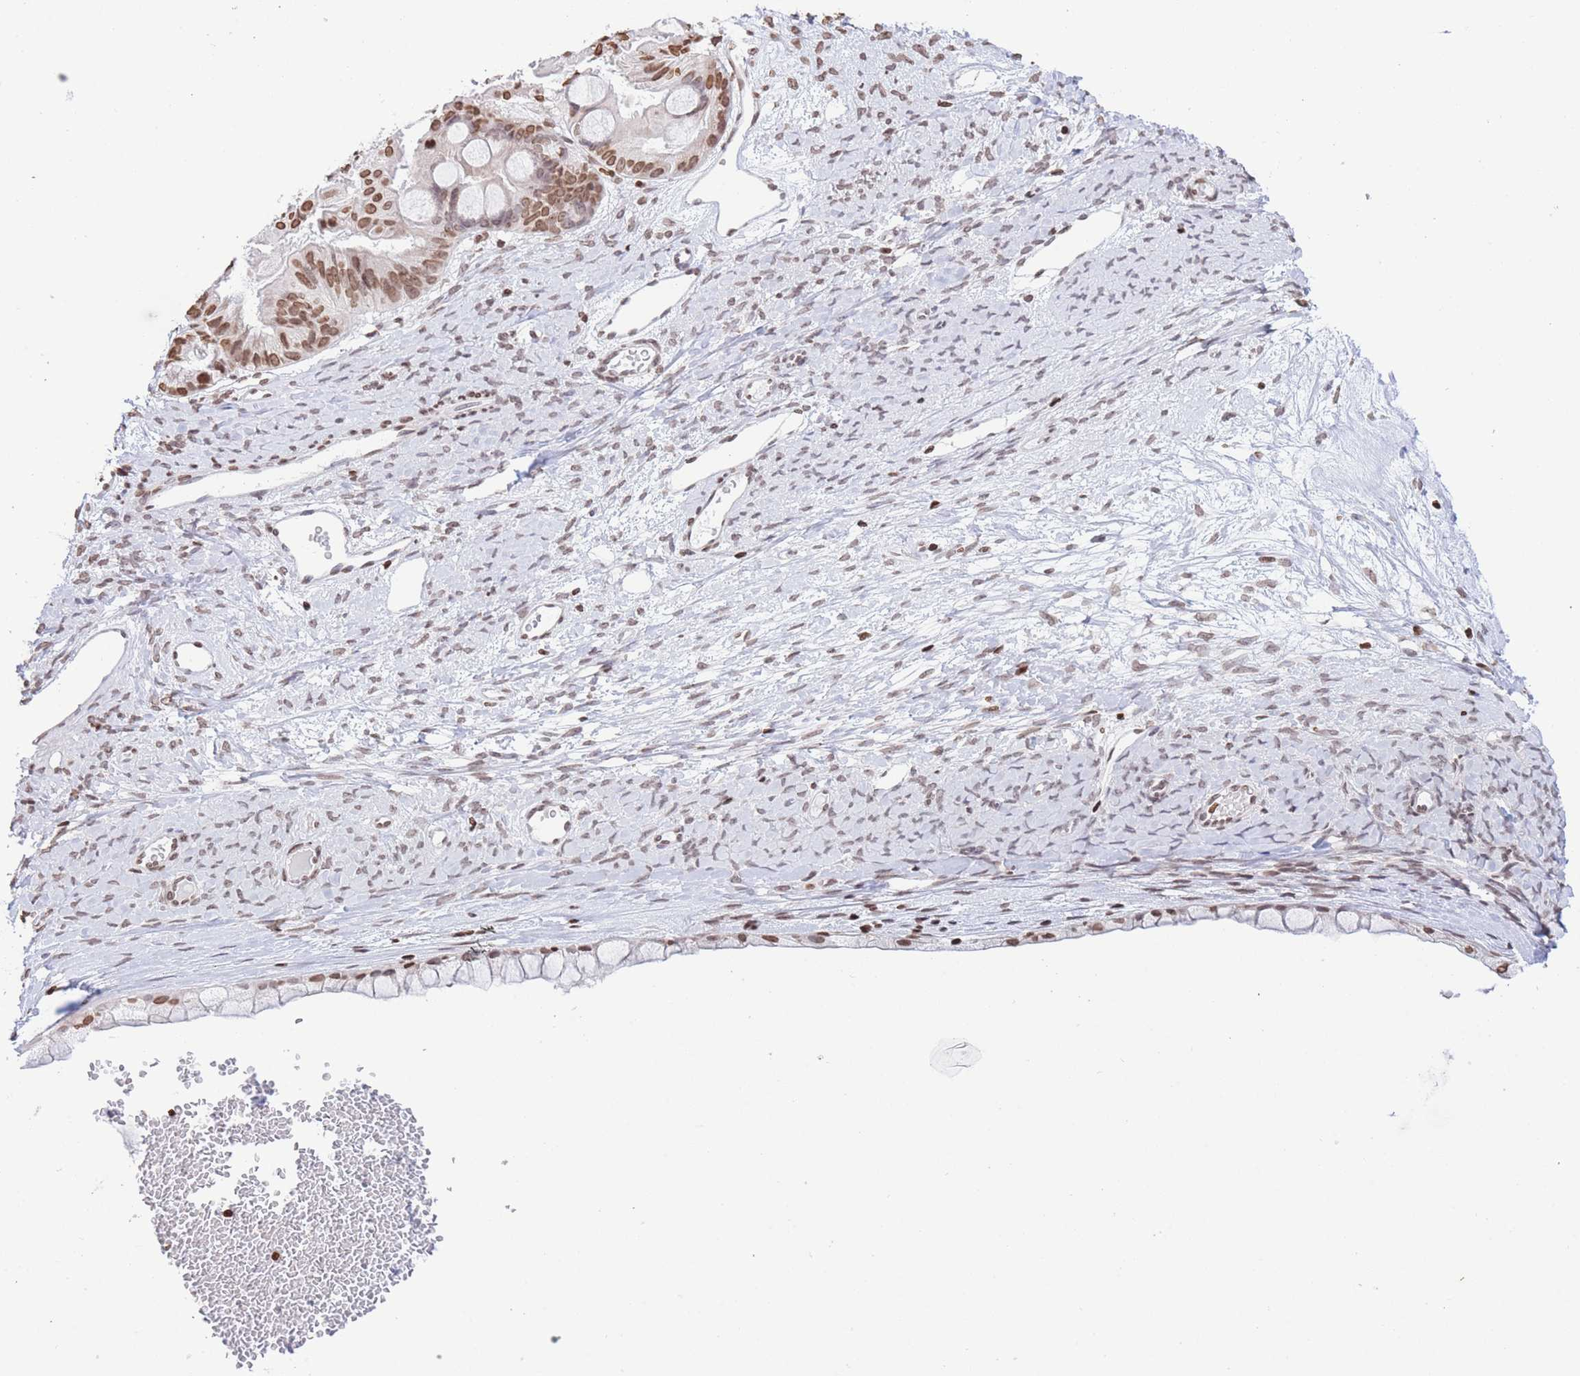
{"staining": {"intensity": "moderate", "quantity": ">75%", "location": "nuclear"}, "tissue": "ovarian cancer", "cell_type": "Tumor cells", "image_type": "cancer", "snomed": [{"axis": "morphology", "description": "Cystadenocarcinoma, mucinous, NOS"}, {"axis": "topography", "description": "Ovary"}], "caption": "Immunohistochemistry (IHC) photomicrograph of neoplastic tissue: ovarian cancer stained using immunohistochemistry demonstrates medium levels of moderate protein expression localized specifically in the nuclear of tumor cells, appearing as a nuclear brown color.", "gene": "H2BC11", "patient": {"sex": "female", "age": 61}}